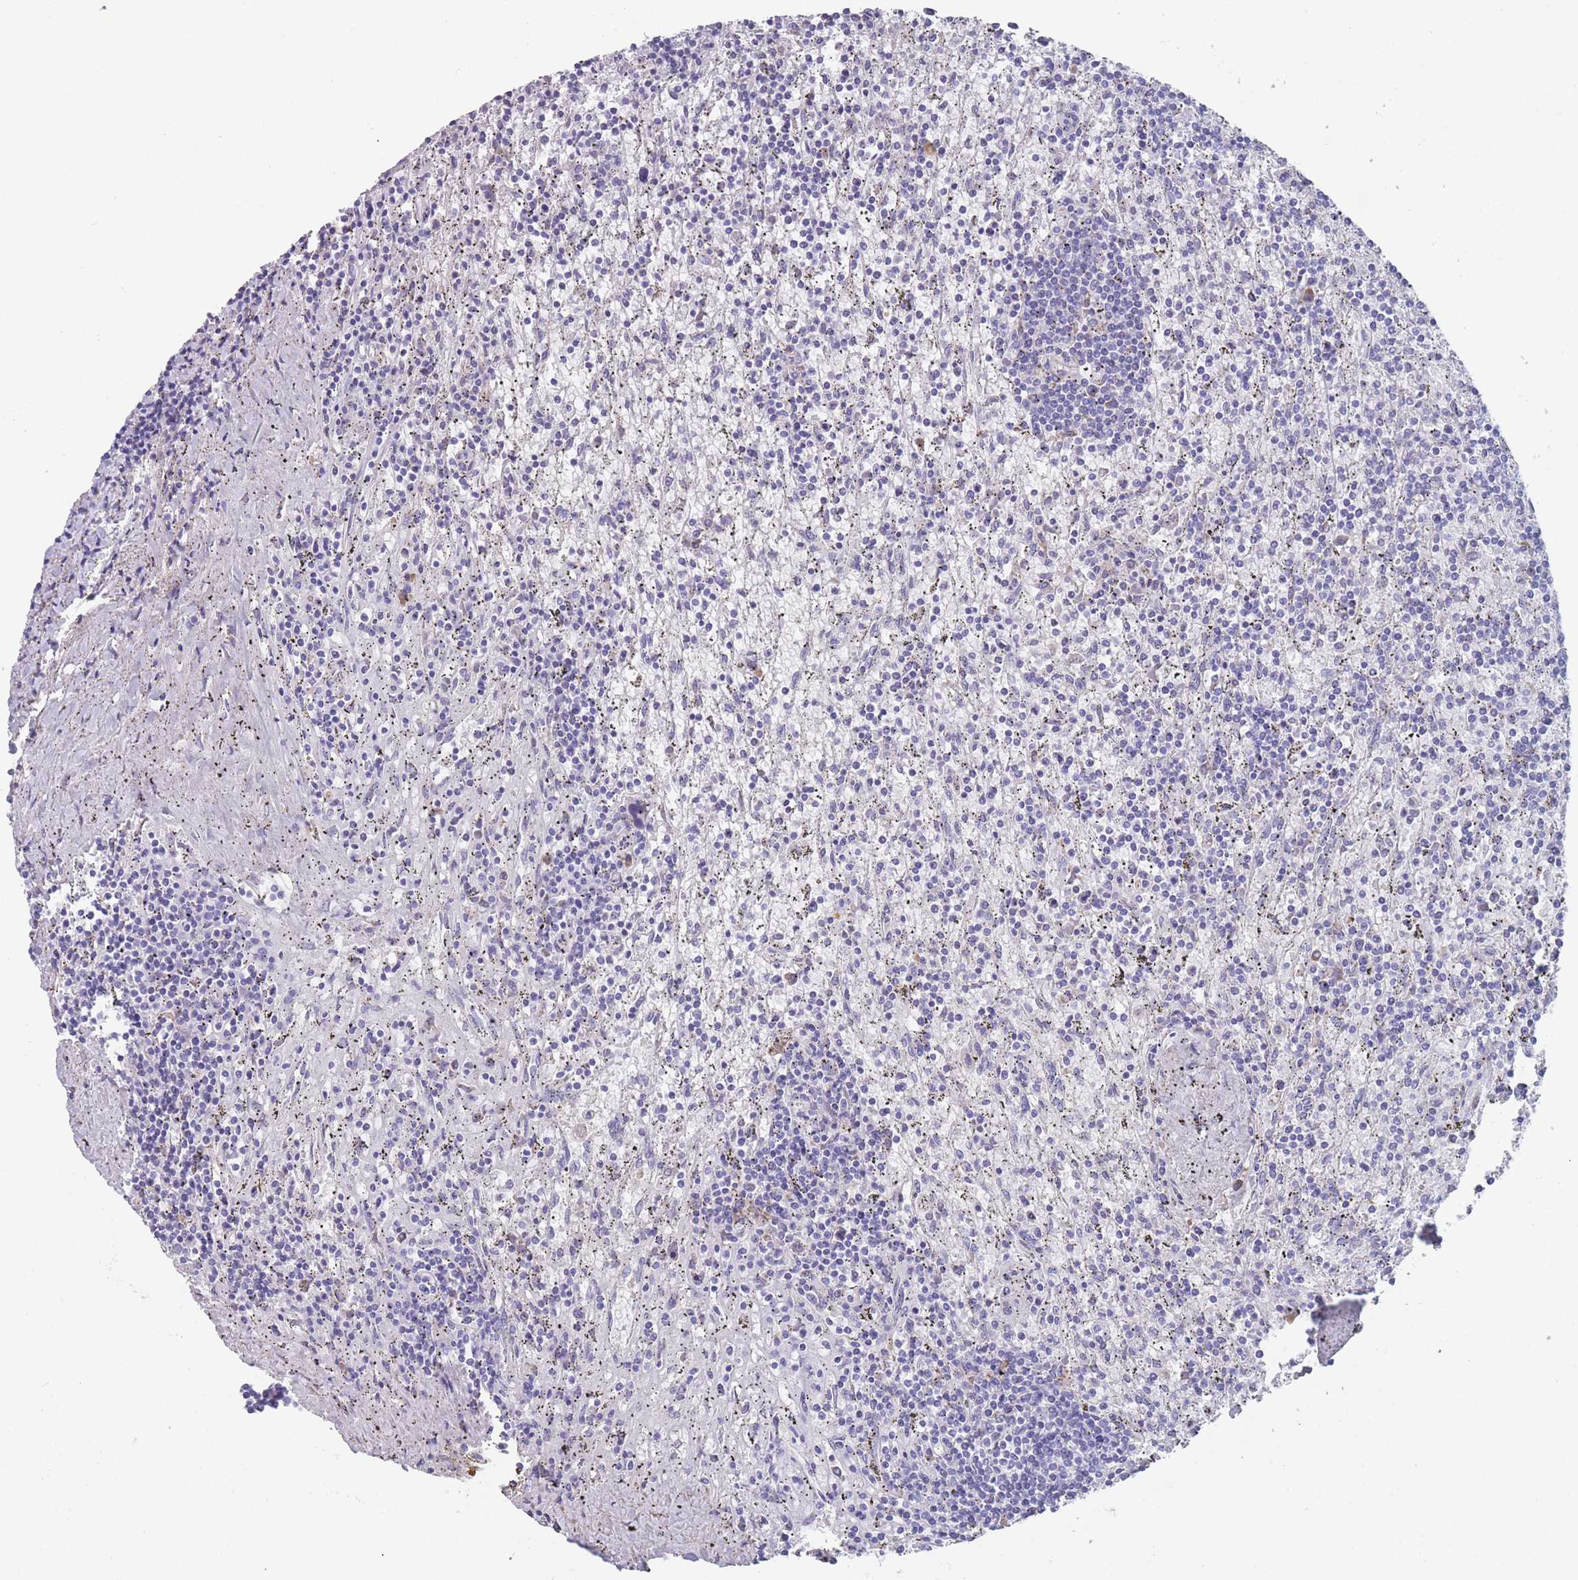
{"staining": {"intensity": "negative", "quantity": "none", "location": "none"}, "tissue": "lymphoma", "cell_type": "Tumor cells", "image_type": "cancer", "snomed": [{"axis": "morphology", "description": "Malignant lymphoma, non-Hodgkin's type, Low grade"}, {"axis": "topography", "description": "Spleen"}], "caption": "This is an immunohistochemistry histopathology image of low-grade malignant lymphoma, non-Hodgkin's type. There is no expression in tumor cells.", "gene": "ST8SIA5", "patient": {"sex": "male", "age": 76}}